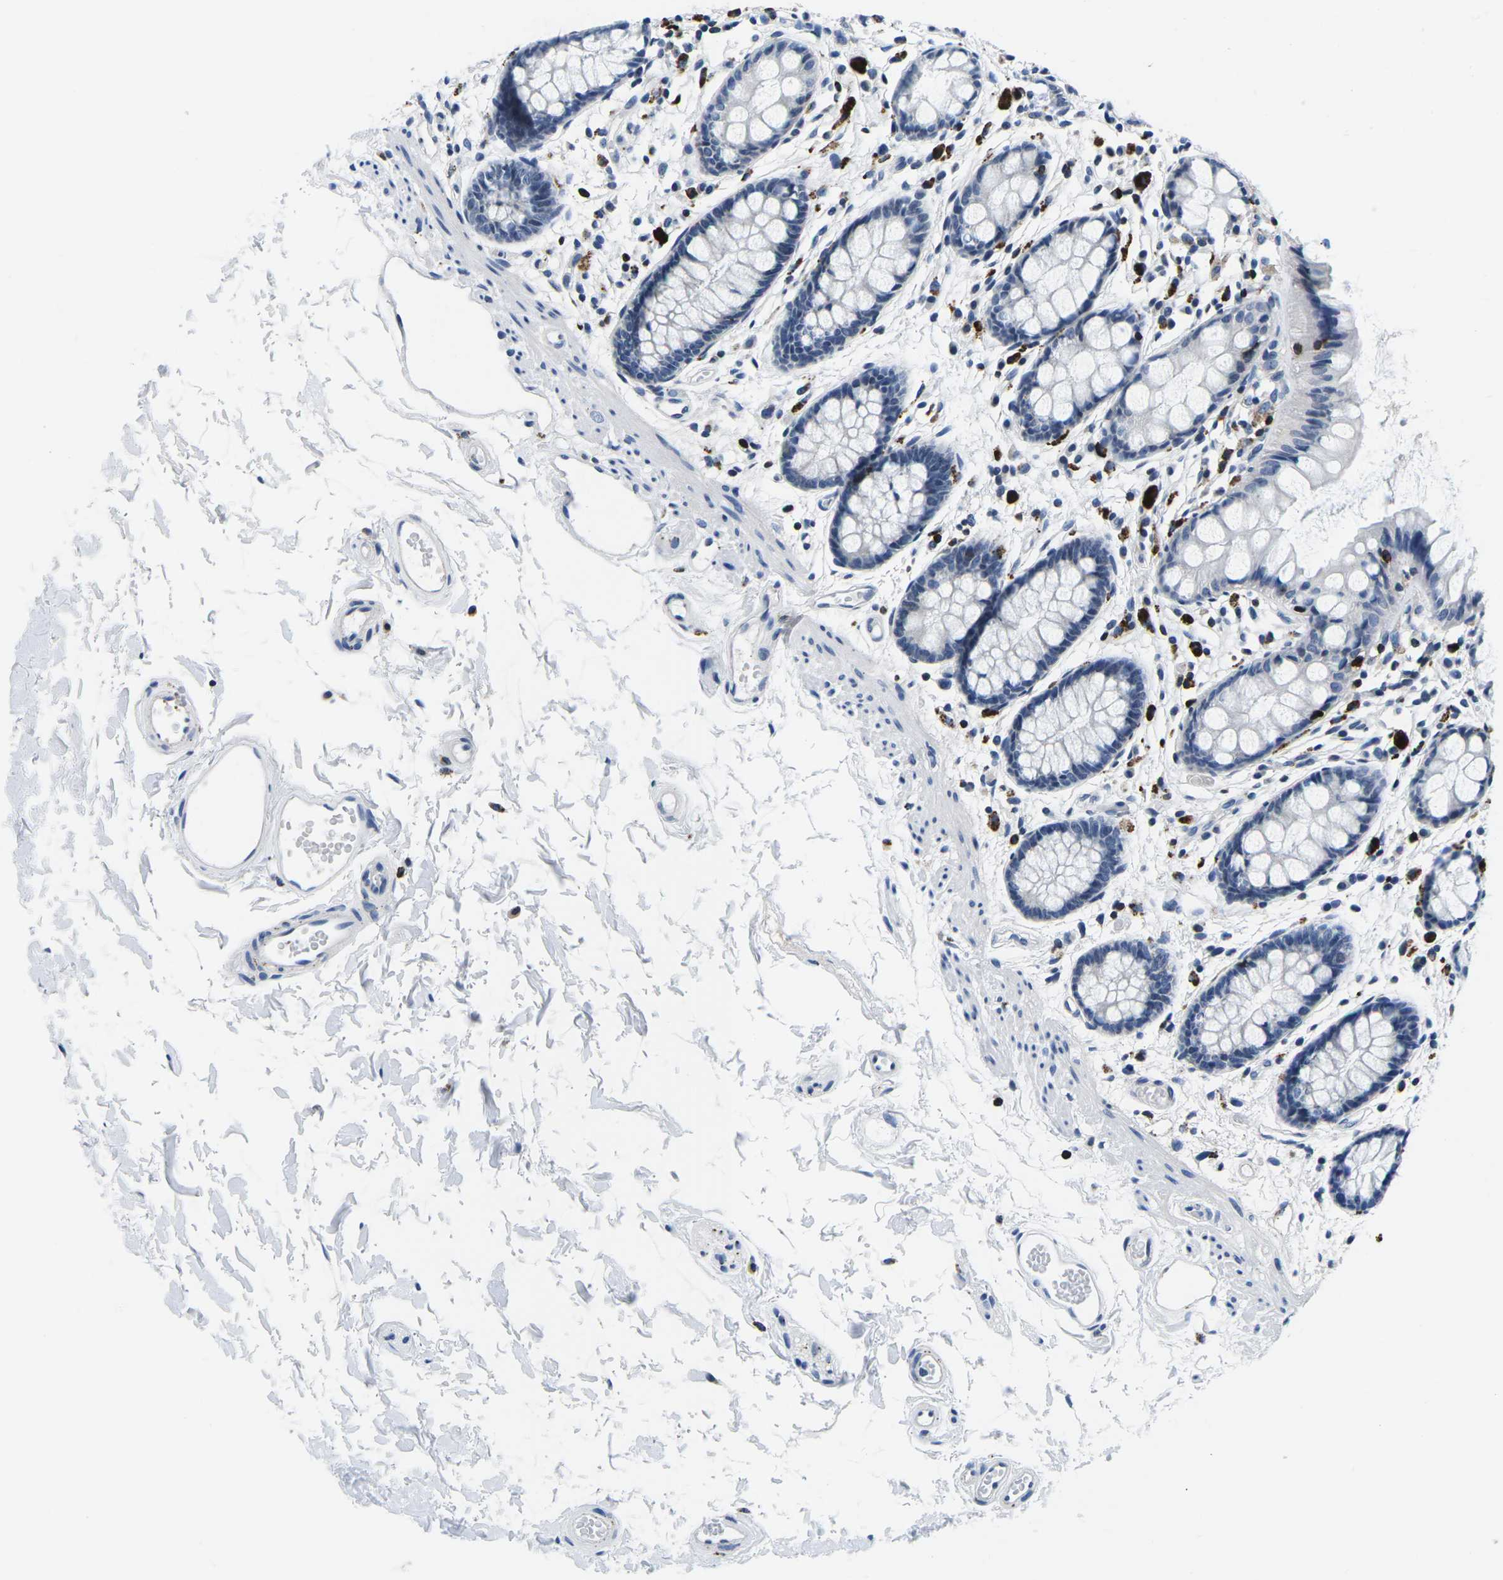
{"staining": {"intensity": "negative", "quantity": "none", "location": "none"}, "tissue": "rectum", "cell_type": "Glandular cells", "image_type": "normal", "snomed": [{"axis": "morphology", "description": "Normal tissue, NOS"}, {"axis": "topography", "description": "Rectum"}], "caption": "IHC micrograph of benign human rectum stained for a protein (brown), which reveals no expression in glandular cells.", "gene": "CTSW", "patient": {"sex": "female", "age": 66}}